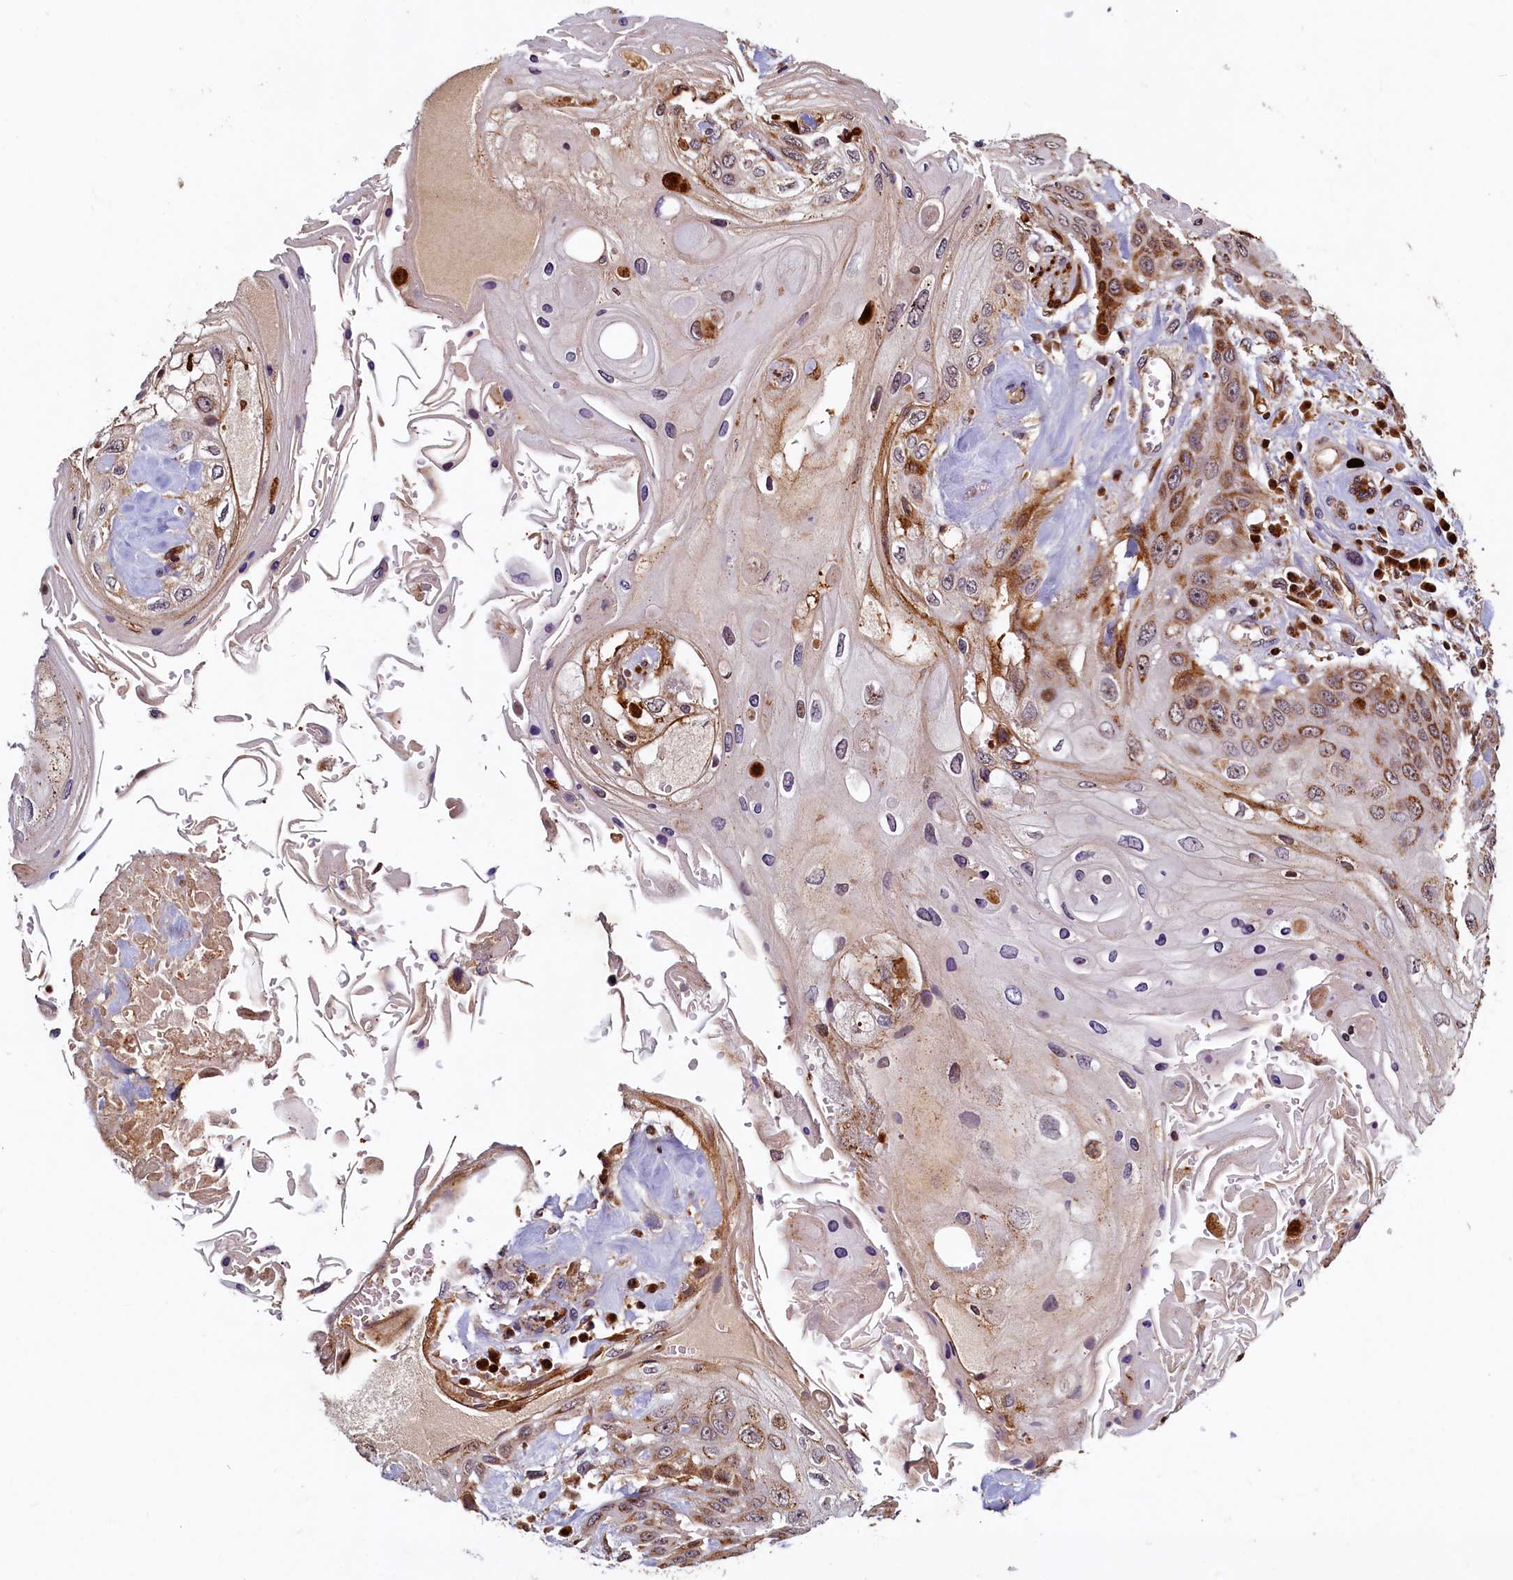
{"staining": {"intensity": "moderate", "quantity": ">75%", "location": "cytoplasmic/membranous"}, "tissue": "head and neck cancer", "cell_type": "Tumor cells", "image_type": "cancer", "snomed": [{"axis": "morphology", "description": "Squamous cell carcinoma, NOS"}, {"axis": "topography", "description": "Head-Neck"}], "caption": "Head and neck cancer (squamous cell carcinoma) stained for a protein reveals moderate cytoplasmic/membranous positivity in tumor cells.", "gene": "NCKAP5L", "patient": {"sex": "female", "age": 43}}